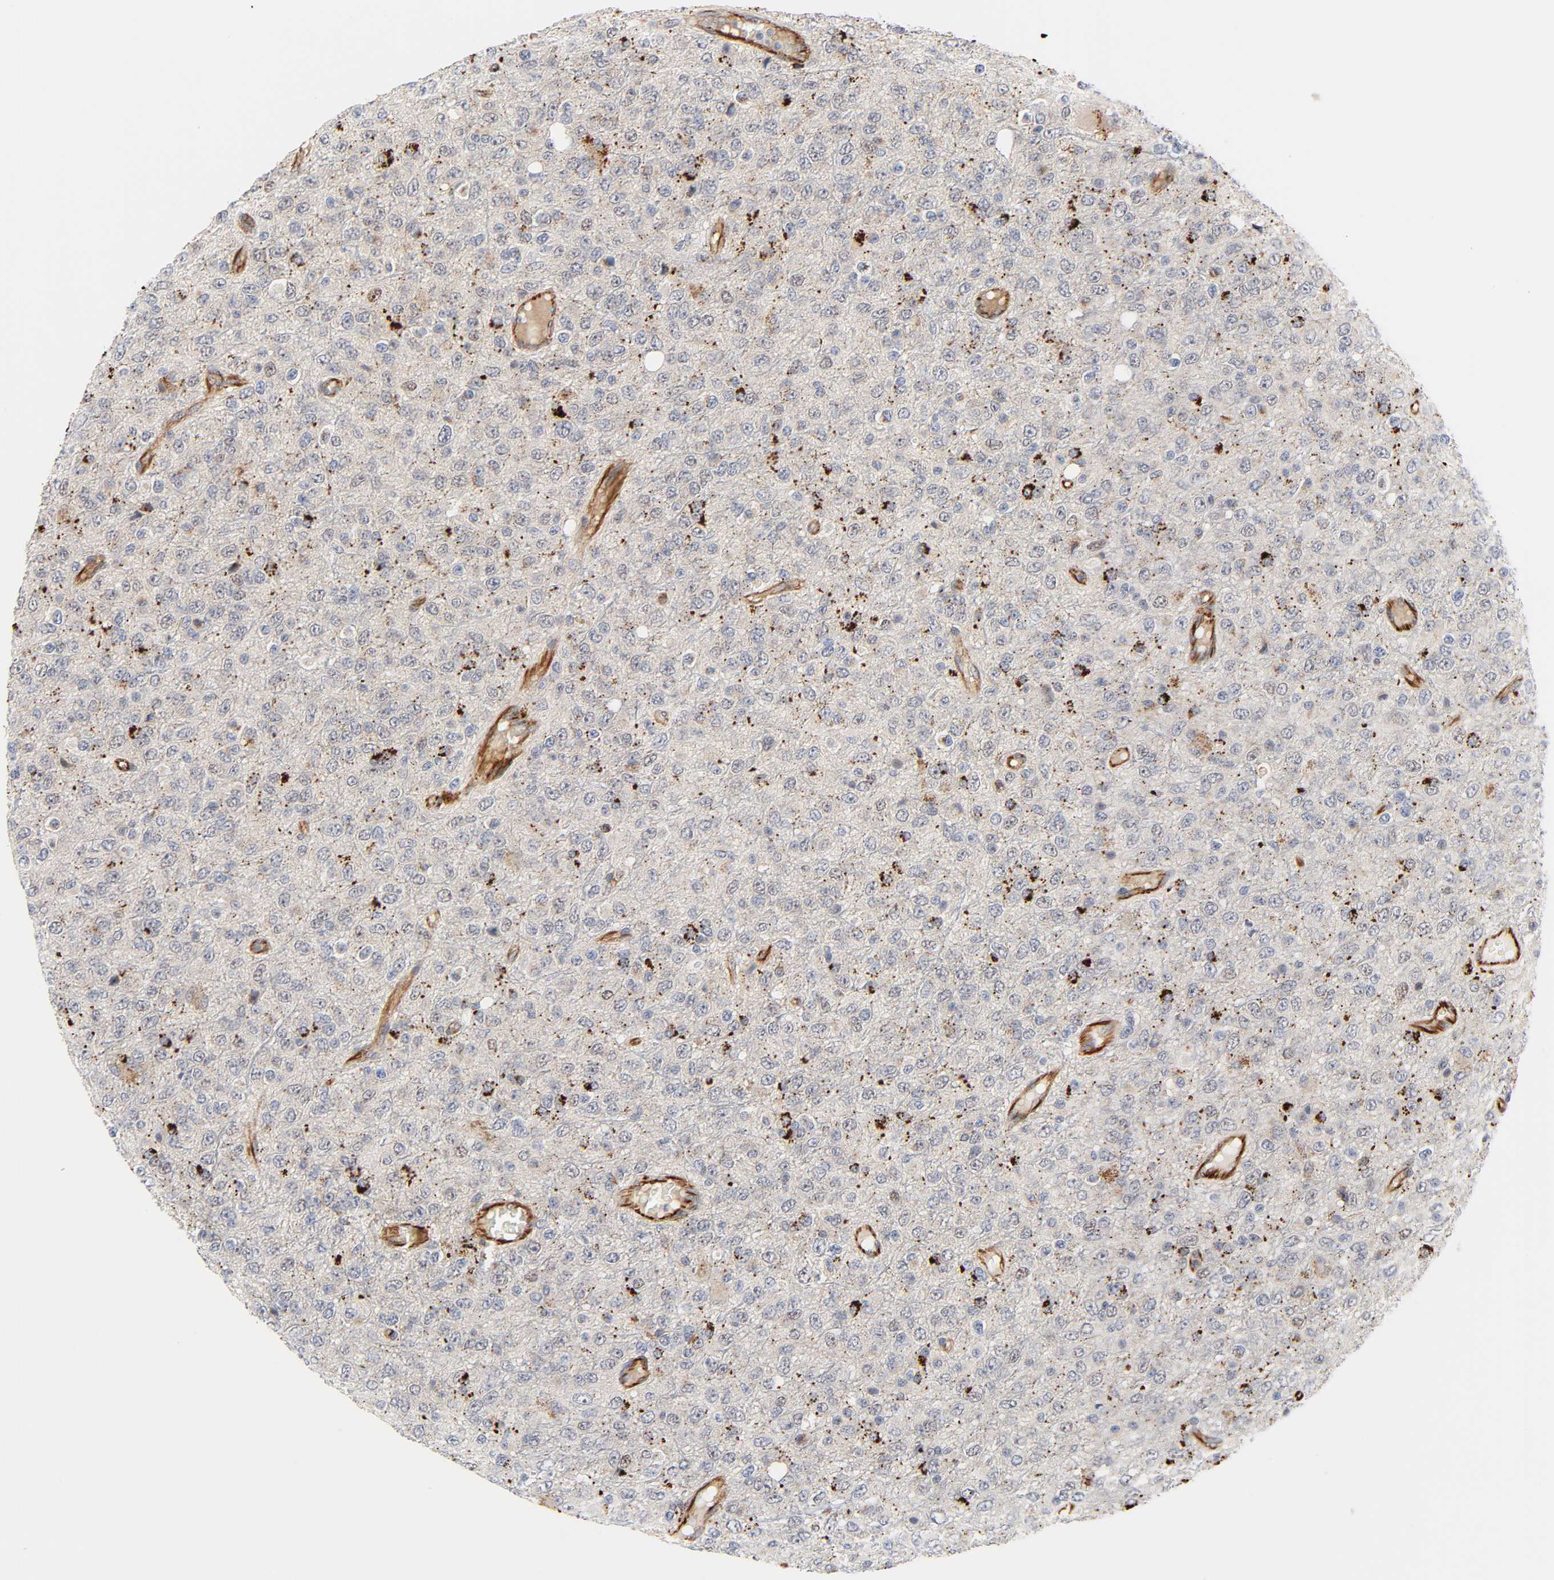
{"staining": {"intensity": "moderate", "quantity": ">75%", "location": "cytoplasmic/membranous"}, "tissue": "glioma", "cell_type": "Tumor cells", "image_type": "cancer", "snomed": [{"axis": "morphology", "description": "Glioma, malignant, High grade"}, {"axis": "topography", "description": "pancreas cauda"}], "caption": "Malignant high-grade glioma stained with DAB (3,3'-diaminobenzidine) IHC displays medium levels of moderate cytoplasmic/membranous staining in approximately >75% of tumor cells.", "gene": "REEP6", "patient": {"sex": "male", "age": 60}}